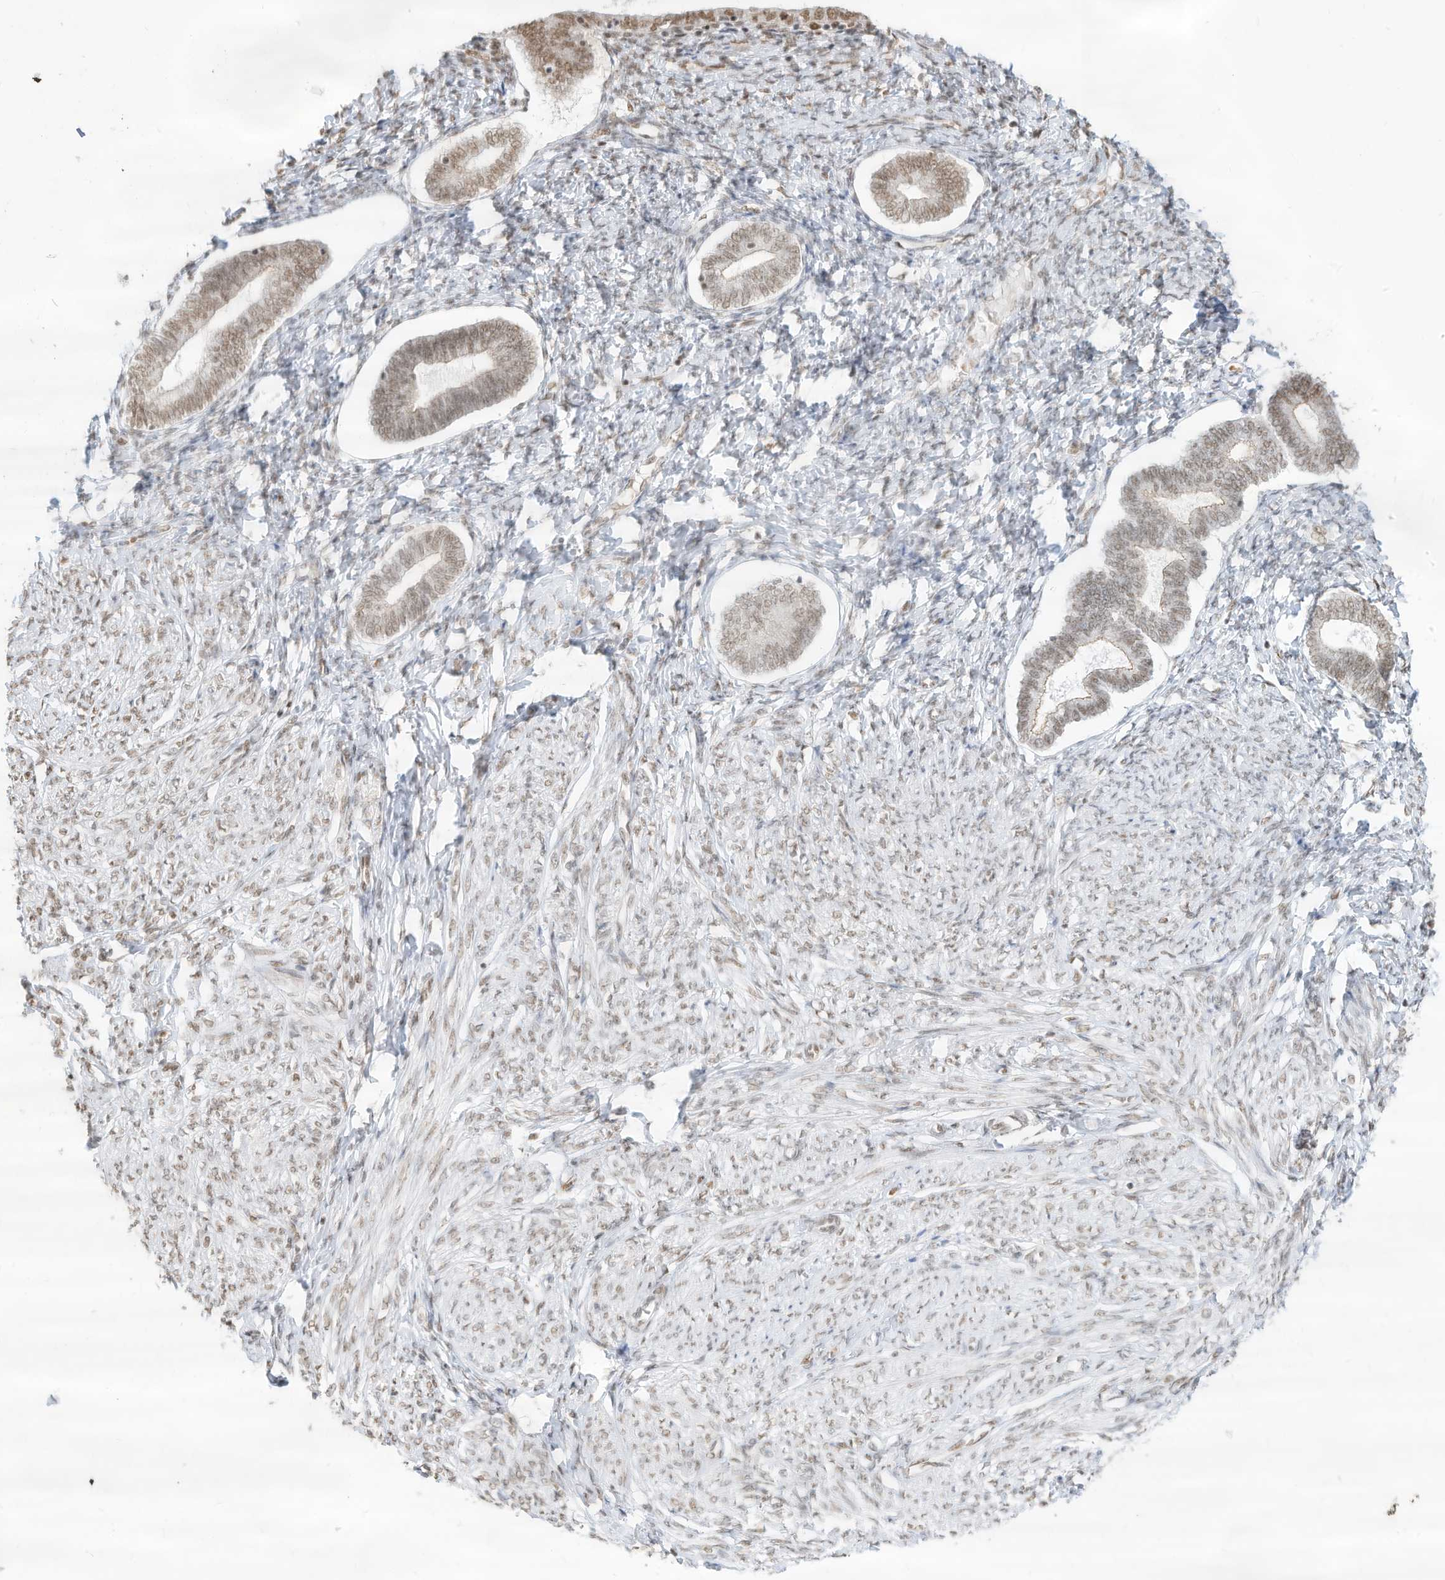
{"staining": {"intensity": "weak", "quantity": "25%-75%", "location": "nuclear"}, "tissue": "endometrium", "cell_type": "Cells in endometrial stroma", "image_type": "normal", "snomed": [{"axis": "morphology", "description": "Normal tissue, NOS"}, {"axis": "topography", "description": "Endometrium"}], "caption": "A histopathology image showing weak nuclear positivity in approximately 25%-75% of cells in endometrial stroma in benign endometrium, as visualized by brown immunohistochemical staining.", "gene": "NHSL1", "patient": {"sex": "female", "age": 72}}